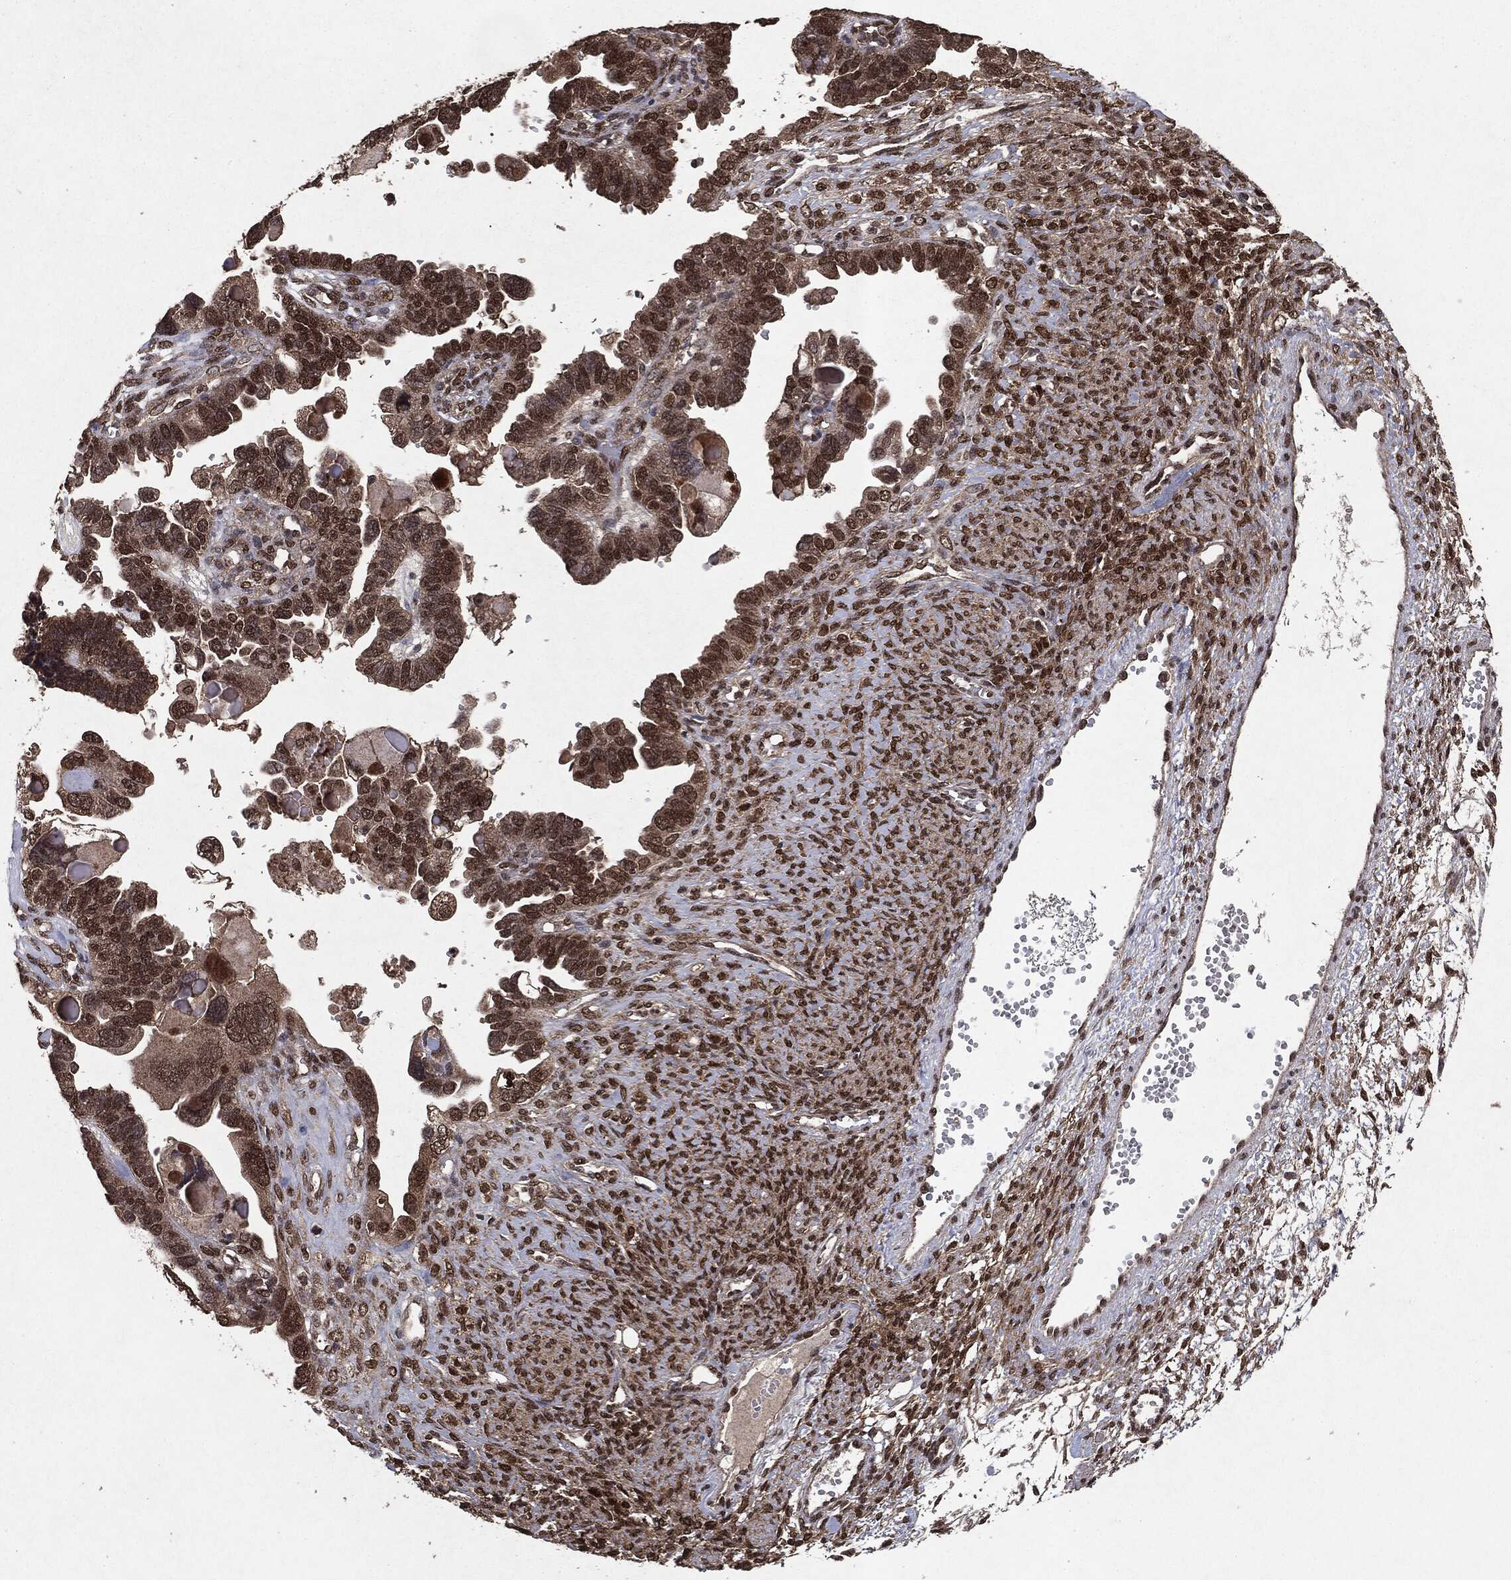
{"staining": {"intensity": "moderate", "quantity": ">75%", "location": "cytoplasmic/membranous,nuclear"}, "tissue": "ovarian cancer", "cell_type": "Tumor cells", "image_type": "cancer", "snomed": [{"axis": "morphology", "description": "Cystadenocarcinoma, serous, NOS"}, {"axis": "topography", "description": "Ovary"}], "caption": "Immunohistochemical staining of human serous cystadenocarcinoma (ovarian) displays moderate cytoplasmic/membranous and nuclear protein expression in approximately >75% of tumor cells.", "gene": "PEBP1", "patient": {"sex": "female", "age": 51}}